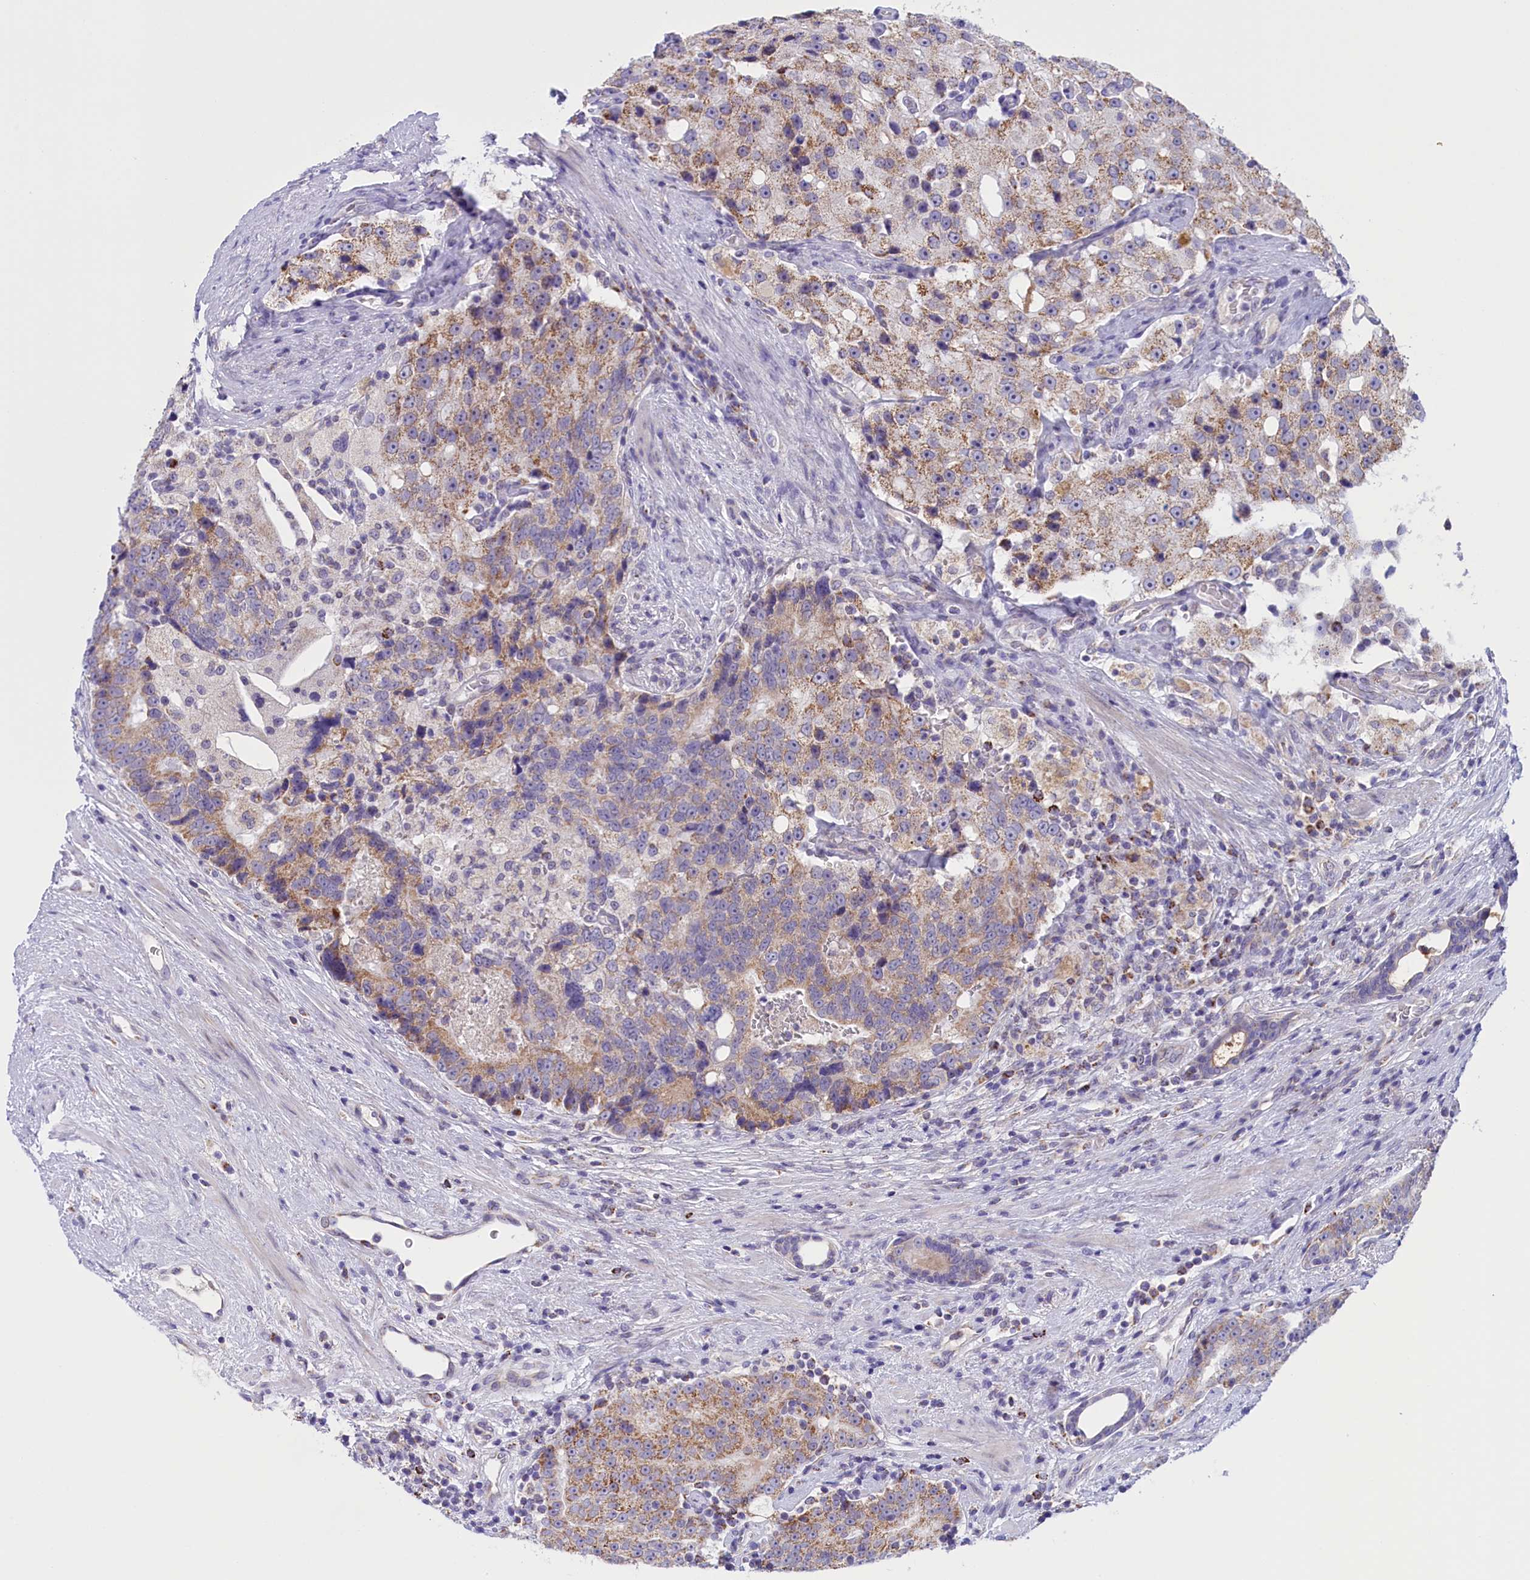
{"staining": {"intensity": "moderate", "quantity": "25%-75%", "location": "cytoplasmic/membranous"}, "tissue": "prostate cancer", "cell_type": "Tumor cells", "image_type": "cancer", "snomed": [{"axis": "morphology", "description": "Adenocarcinoma, High grade"}, {"axis": "topography", "description": "Prostate"}], "caption": "Prostate cancer (high-grade adenocarcinoma) tissue displays moderate cytoplasmic/membranous staining in about 25%-75% of tumor cells, visualized by immunohistochemistry.", "gene": "FAM149B1", "patient": {"sex": "male", "age": 70}}